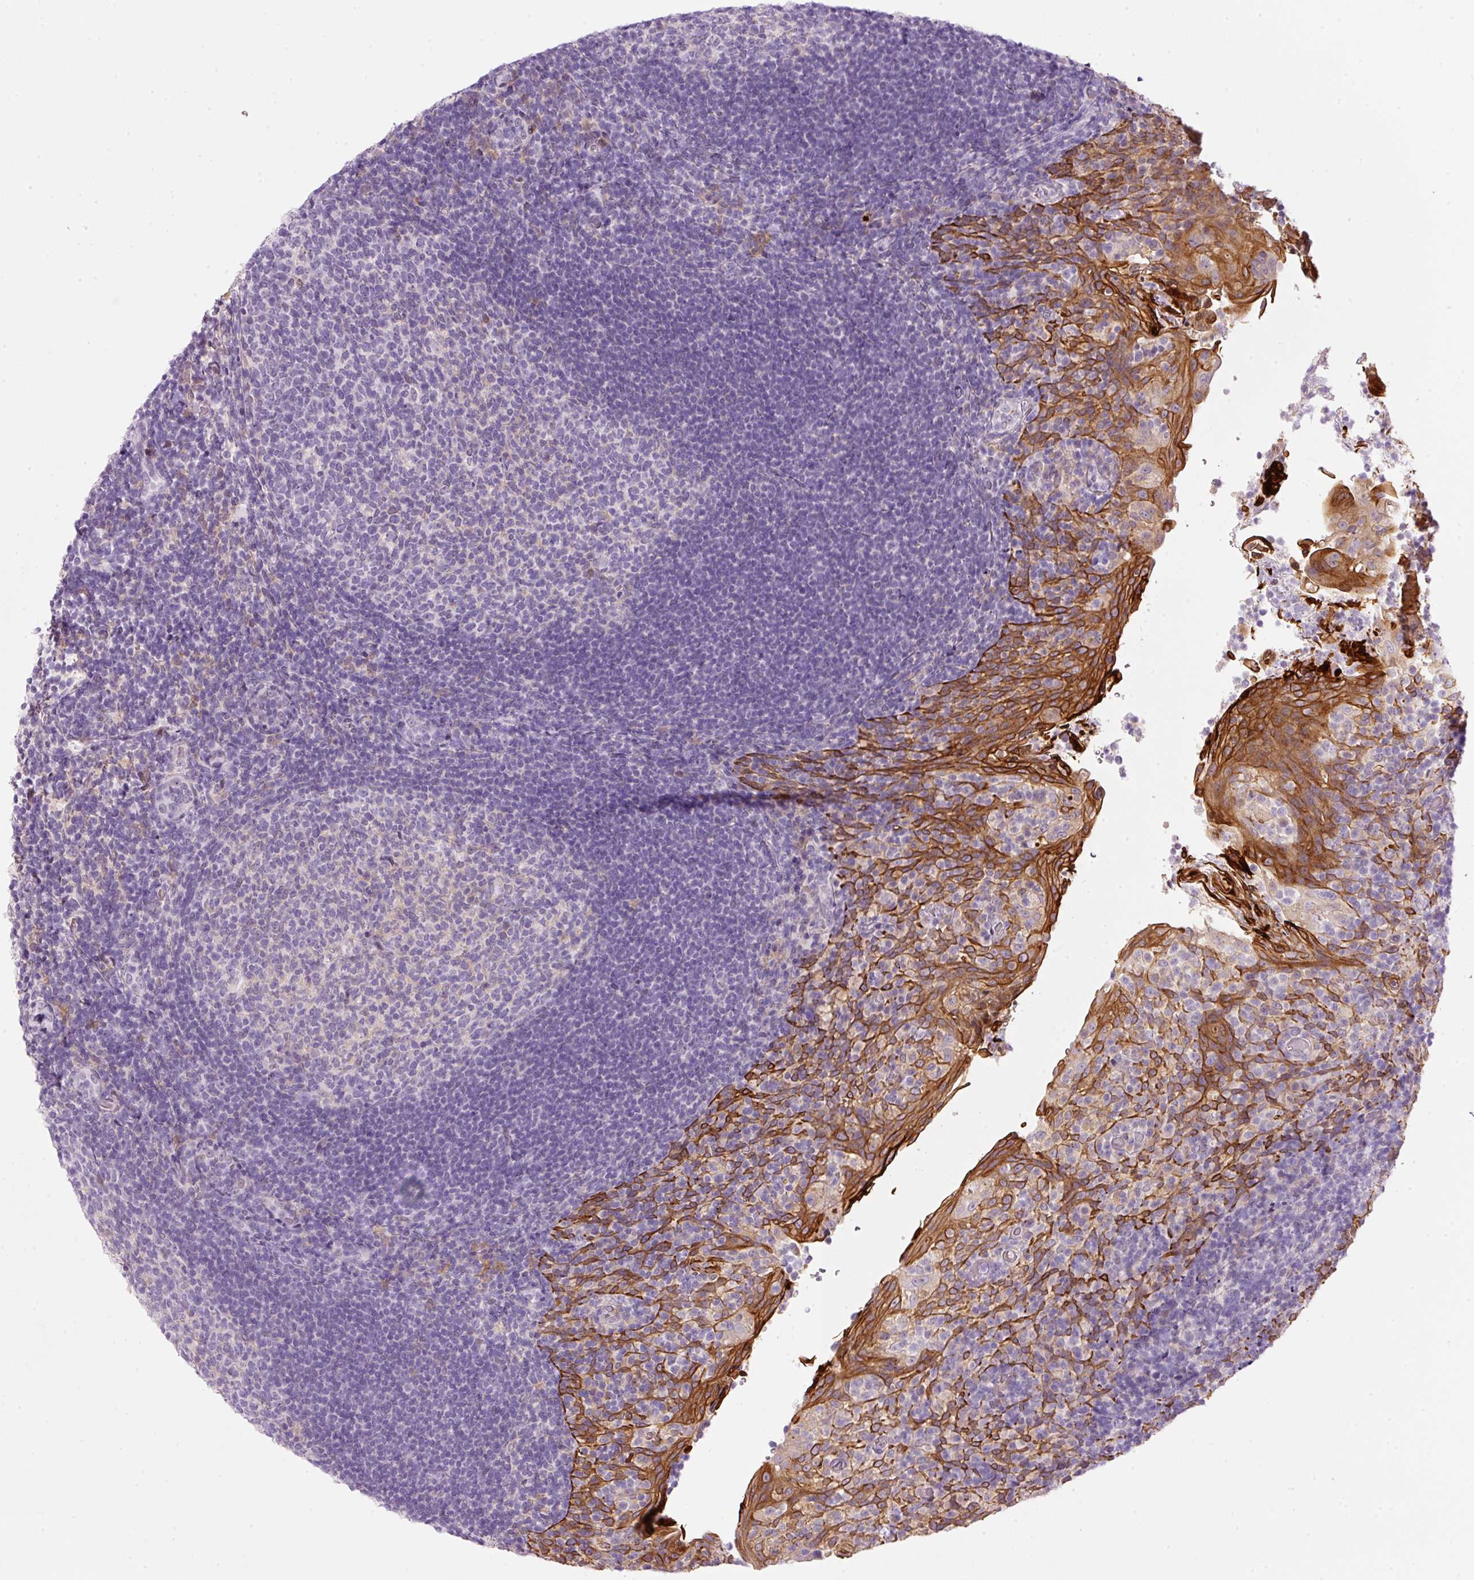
{"staining": {"intensity": "negative", "quantity": "none", "location": "none"}, "tissue": "tonsil", "cell_type": "Germinal center cells", "image_type": "normal", "snomed": [{"axis": "morphology", "description": "Normal tissue, NOS"}, {"axis": "topography", "description": "Tonsil"}], "caption": "Immunohistochemistry (IHC) of benign human tonsil displays no expression in germinal center cells. Brightfield microscopy of IHC stained with DAB (brown) and hematoxylin (blue), captured at high magnification.", "gene": "SRC", "patient": {"sex": "female", "age": 10}}